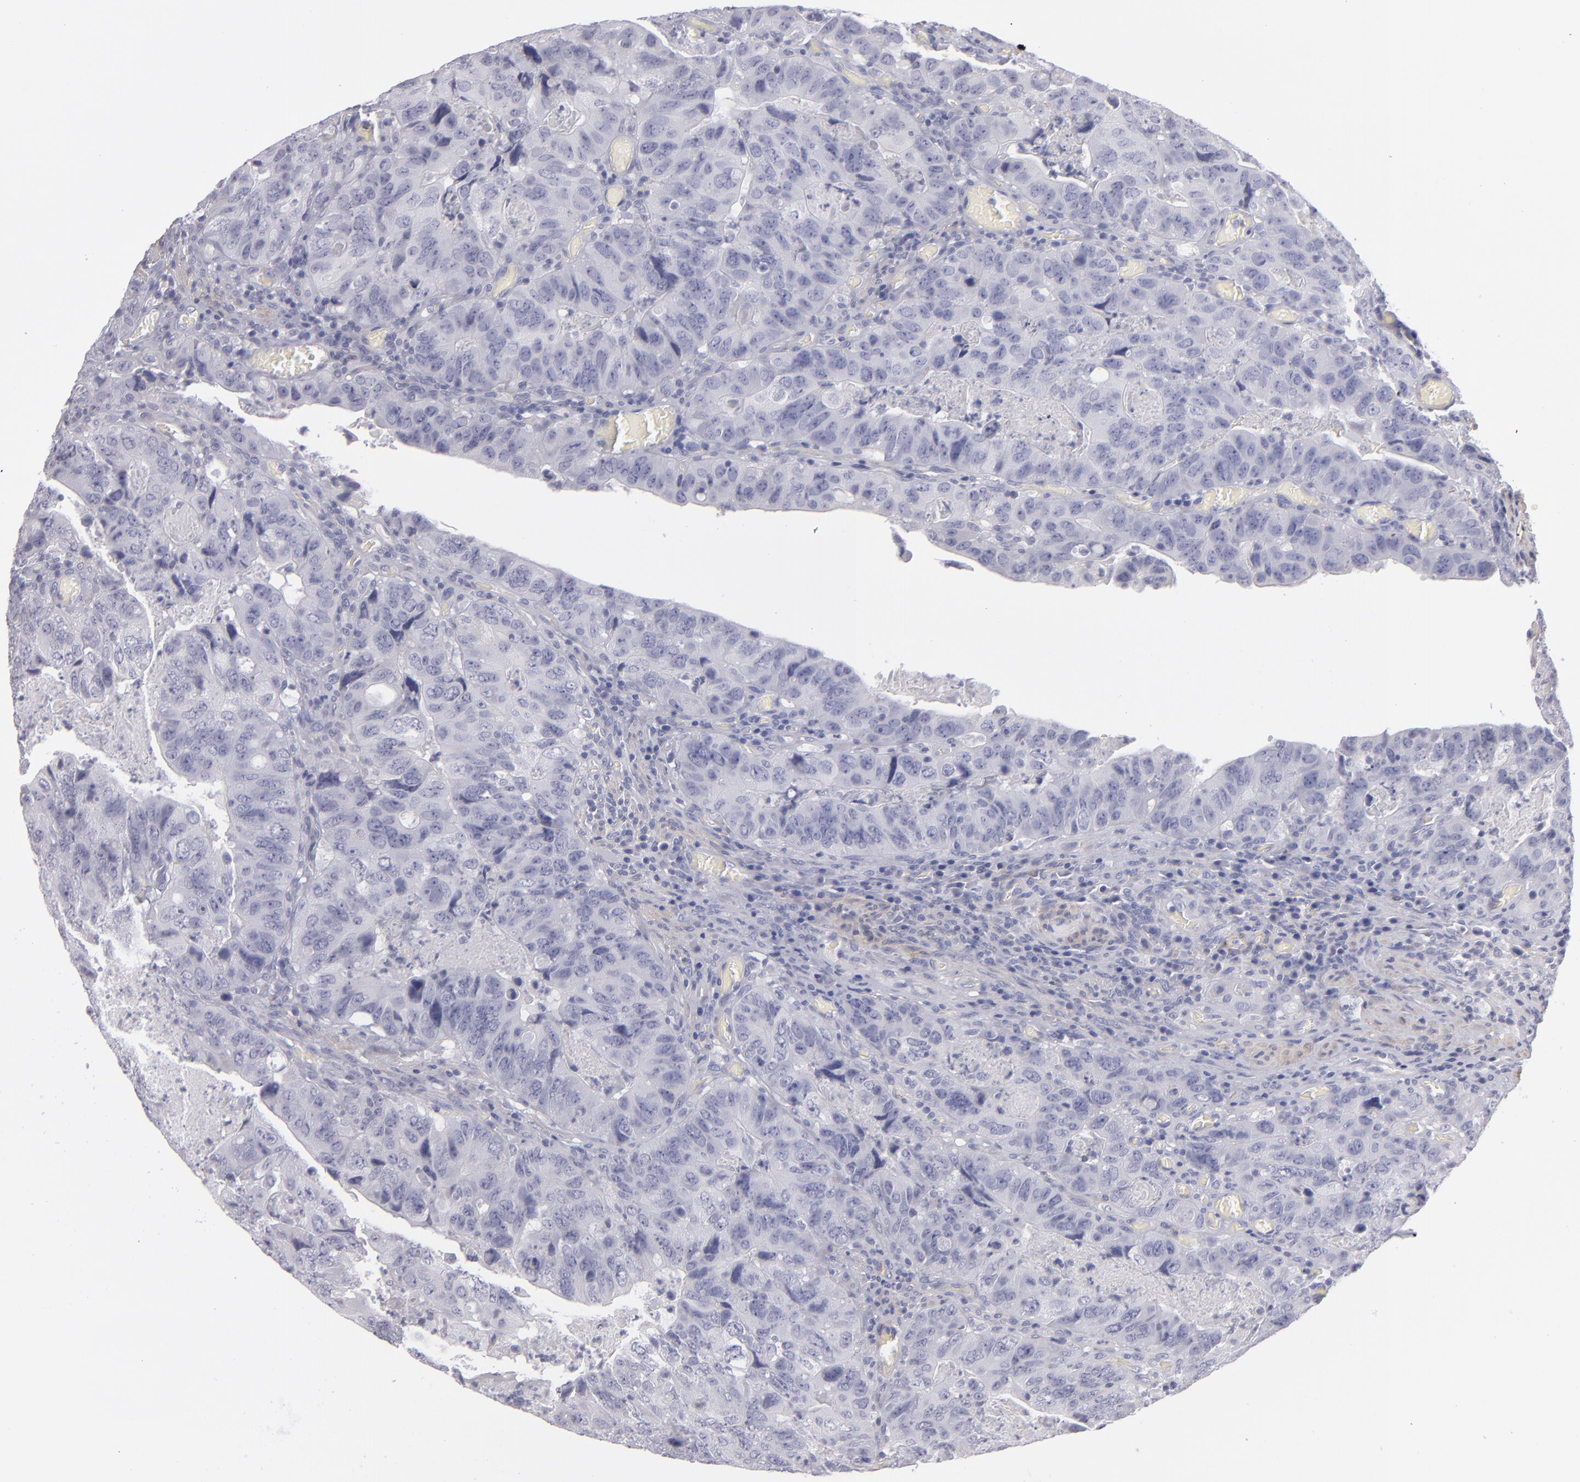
{"staining": {"intensity": "negative", "quantity": "none", "location": "none"}, "tissue": "colorectal cancer", "cell_type": "Tumor cells", "image_type": "cancer", "snomed": [{"axis": "morphology", "description": "Adenocarcinoma, NOS"}, {"axis": "topography", "description": "Rectum"}], "caption": "The immunohistochemistry (IHC) image has no significant positivity in tumor cells of colorectal cancer tissue.", "gene": "MYH11", "patient": {"sex": "female", "age": 82}}